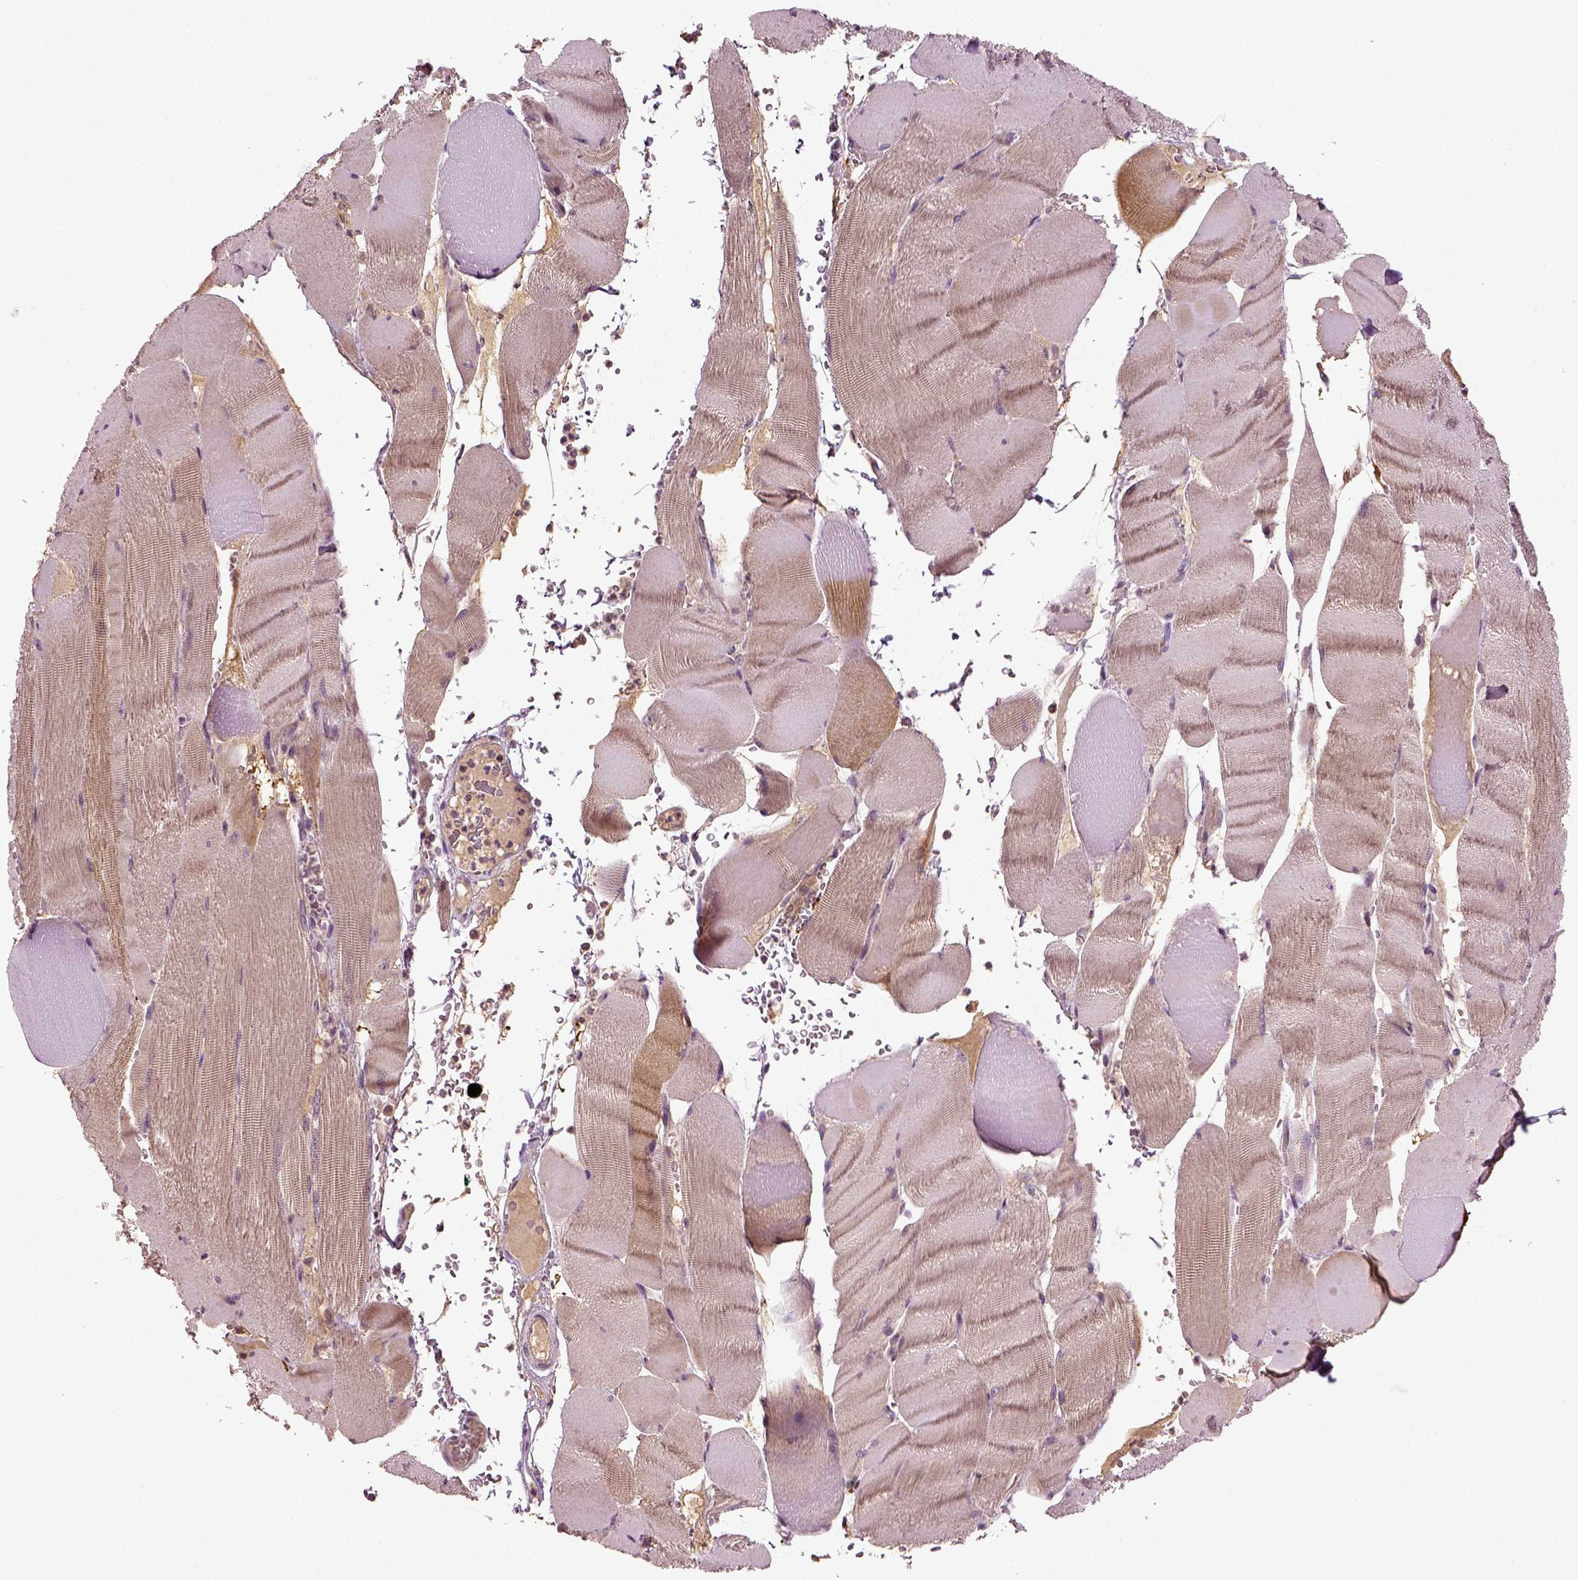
{"staining": {"intensity": "weak", "quantity": "25%-75%", "location": "cytoplasmic/membranous"}, "tissue": "skeletal muscle", "cell_type": "Myocytes", "image_type": "normal", "snomed": [{"axis": "morphology", "description": "Normal tissue, NOS"}, {"axis": "topography", "description": "Skeletal muscle"}], "caption": "Immunohistochemistry histopathology image of unremarkable skeletal muscle: human skeletal muscle stained using IHC reveals low levels of weak protein expression localized specifically in the cytoplasmic/membranous of myocytes, appearing as a cytoplasmic/membranous brown color.", "gene": "ERV3", "patient": {"sex": "male", "age": 56}}